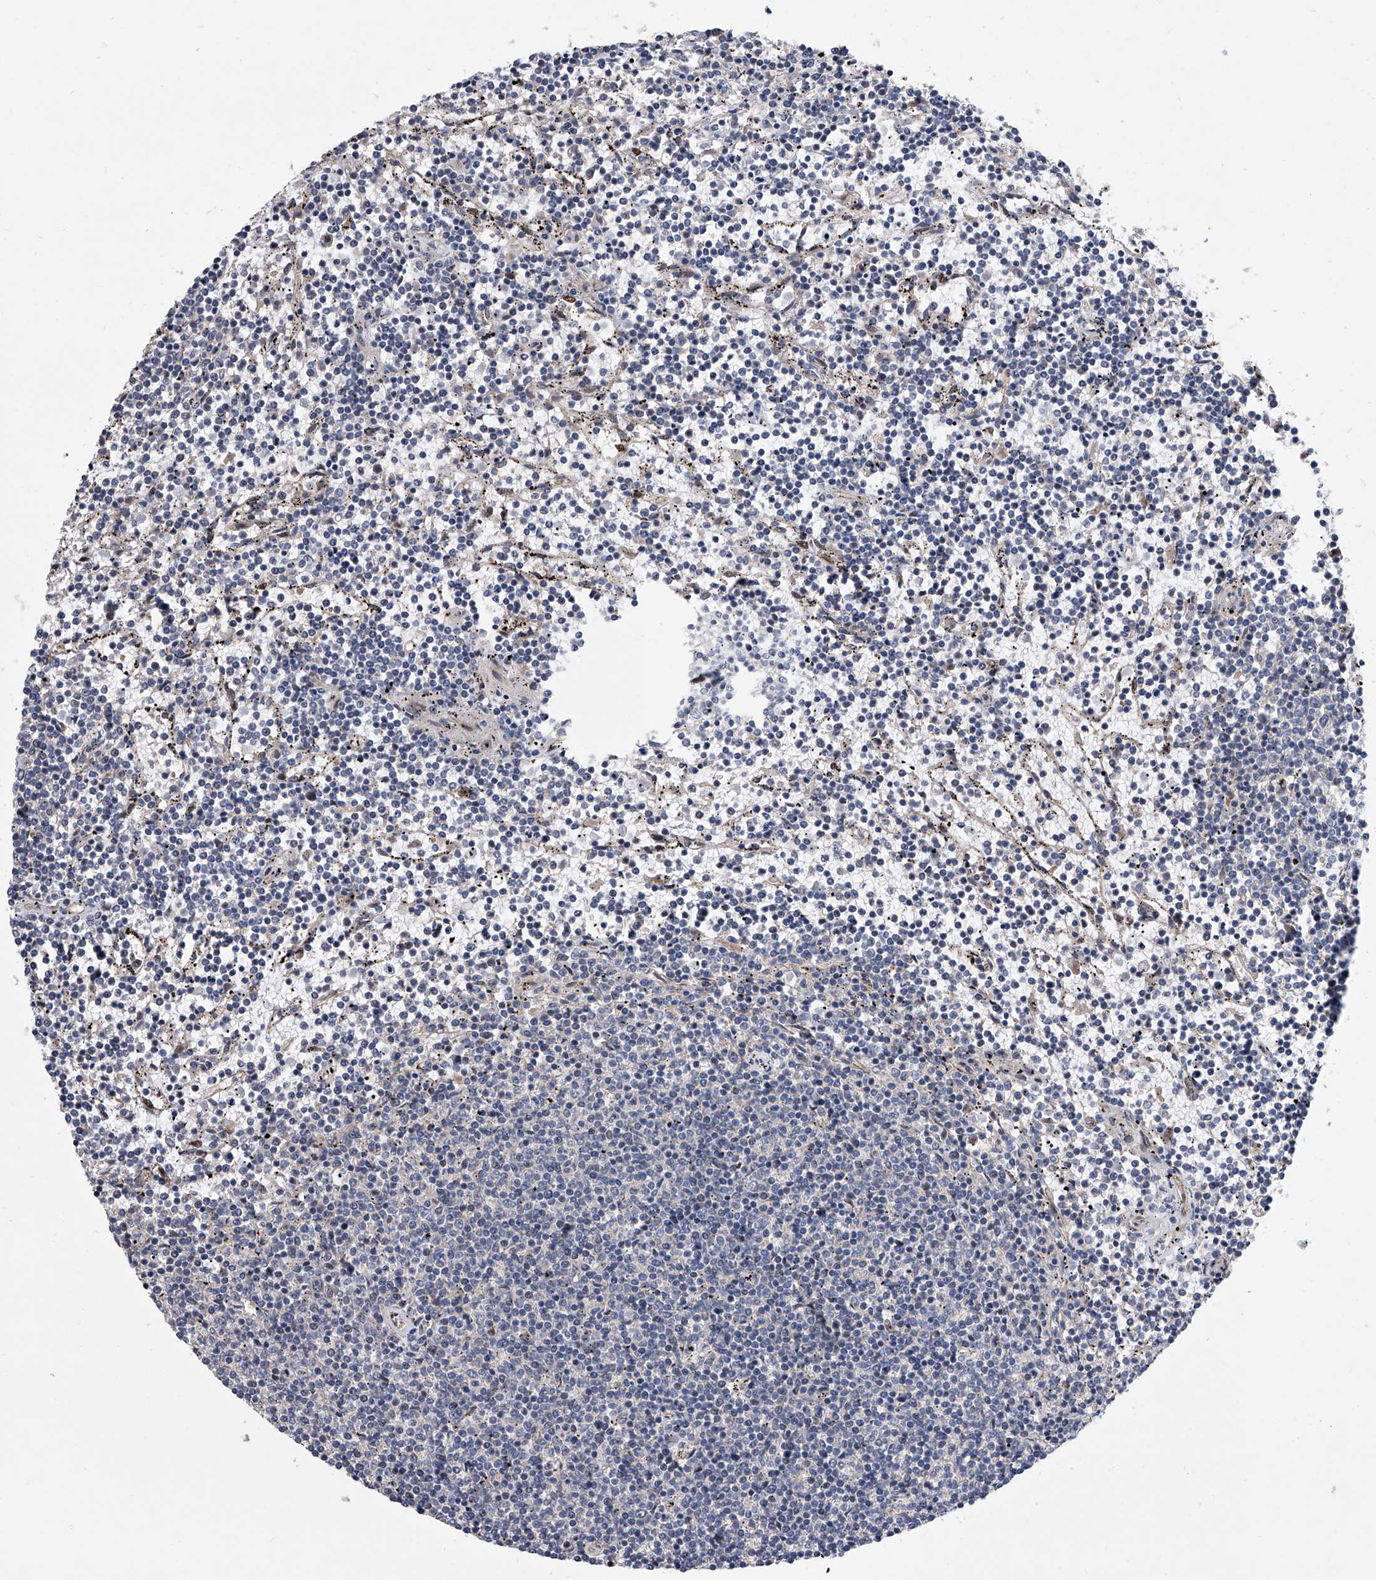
{"staining": {"intensity": "negative", "quantity": "none", "location": "none"}, "tissue": "lymphoma", "cell_type": "Tumor cells", "image_type": "cancer", "snomed": [{"axis": "morphology", "description": "Malignant lymphoma, non-Hodgkin's type, Low grade"}, {"axis": "topography", "description": "Spleen"}], "caption": "The immunohistochemistry image has no significant staining in tumor cells of lymphoma tissue. Nuclei are stained in blue.", "gene": "ZNF426", "patient": {"sex": "female", "age": 50}}